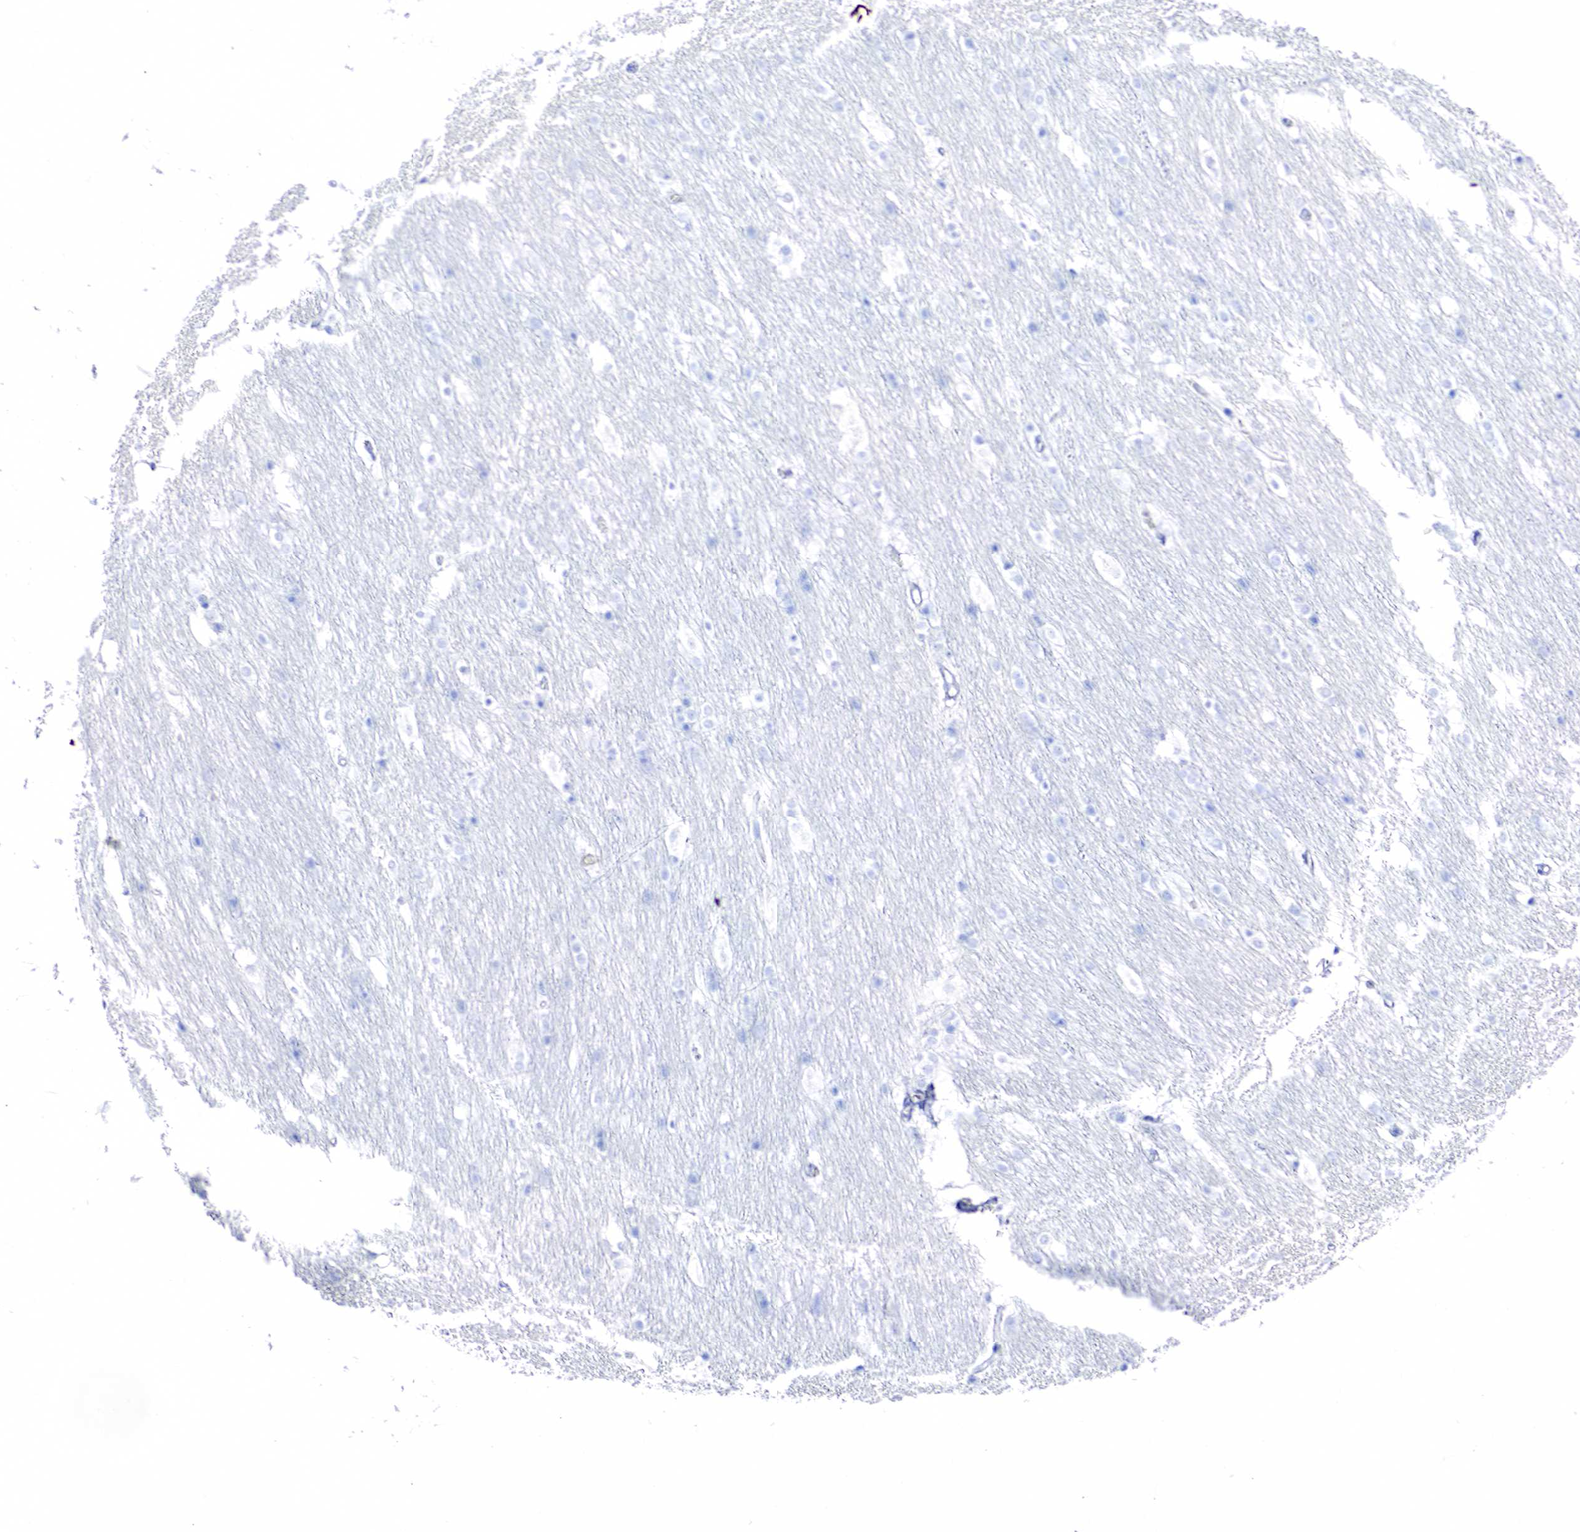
{"staining": {"intensity": "negative", "quantity": "none", "location": "none"}, "tissue": "caudate", "cell_type": "Glial cells", "image_type": "normal", "snomed": [{"axis": "morphology", "description": "Normal tissue, NOS"}, {"axis": "topography", "description": "Lateral ventricle wall"}], "caption": "This histopathology image is of unremarkable caudate stained with immunohistochemistry (IHC) to label a protein in brown with the nuclei are counter-stained blue. There is no expression in glial cells.", "gene": "ACTA1", "patient": {"sex": "female", "age": 19}}